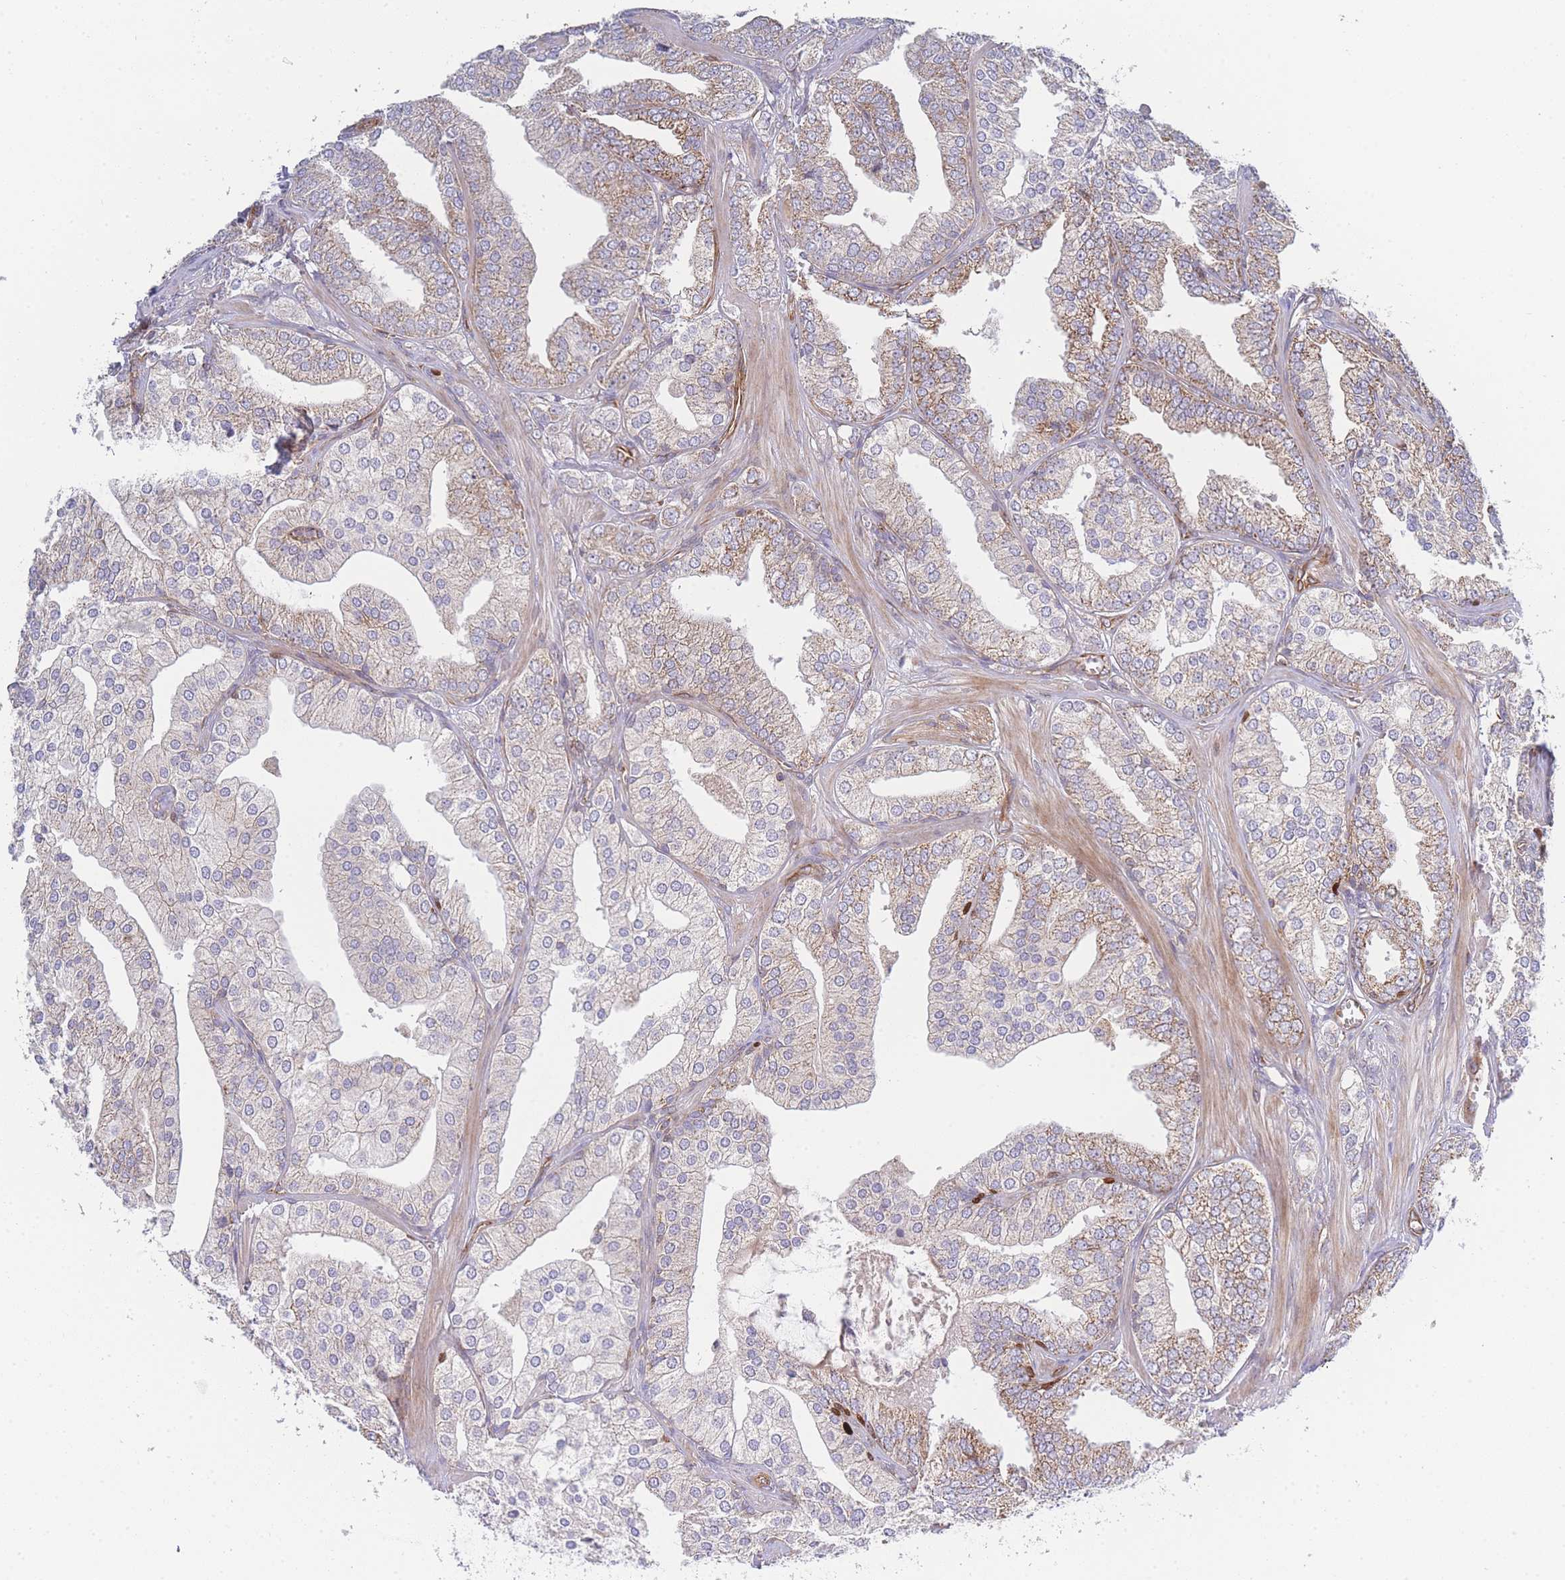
{"staining": {"intensity": "weak", "quantity": "25%-75%", "location": "cytoplasmic/membranous"}, "tissue": "prostate cancer", "cell_type": "Tumor cells", "image_type": "cancer", "snomed": [{"axis": "morphology", "description": "Adenocarcinoma, High grade"}, {"axis": "topography", "description": "Prostate"}], "caption": "Immunohistochemical staining of human prostate cancer displays low levels of weak cytoplasmic/membranous expression in approximately 25%-75% of tumor cells.", "gene": "MTRES1", "patient": {"sex": "male", "age": 50}}